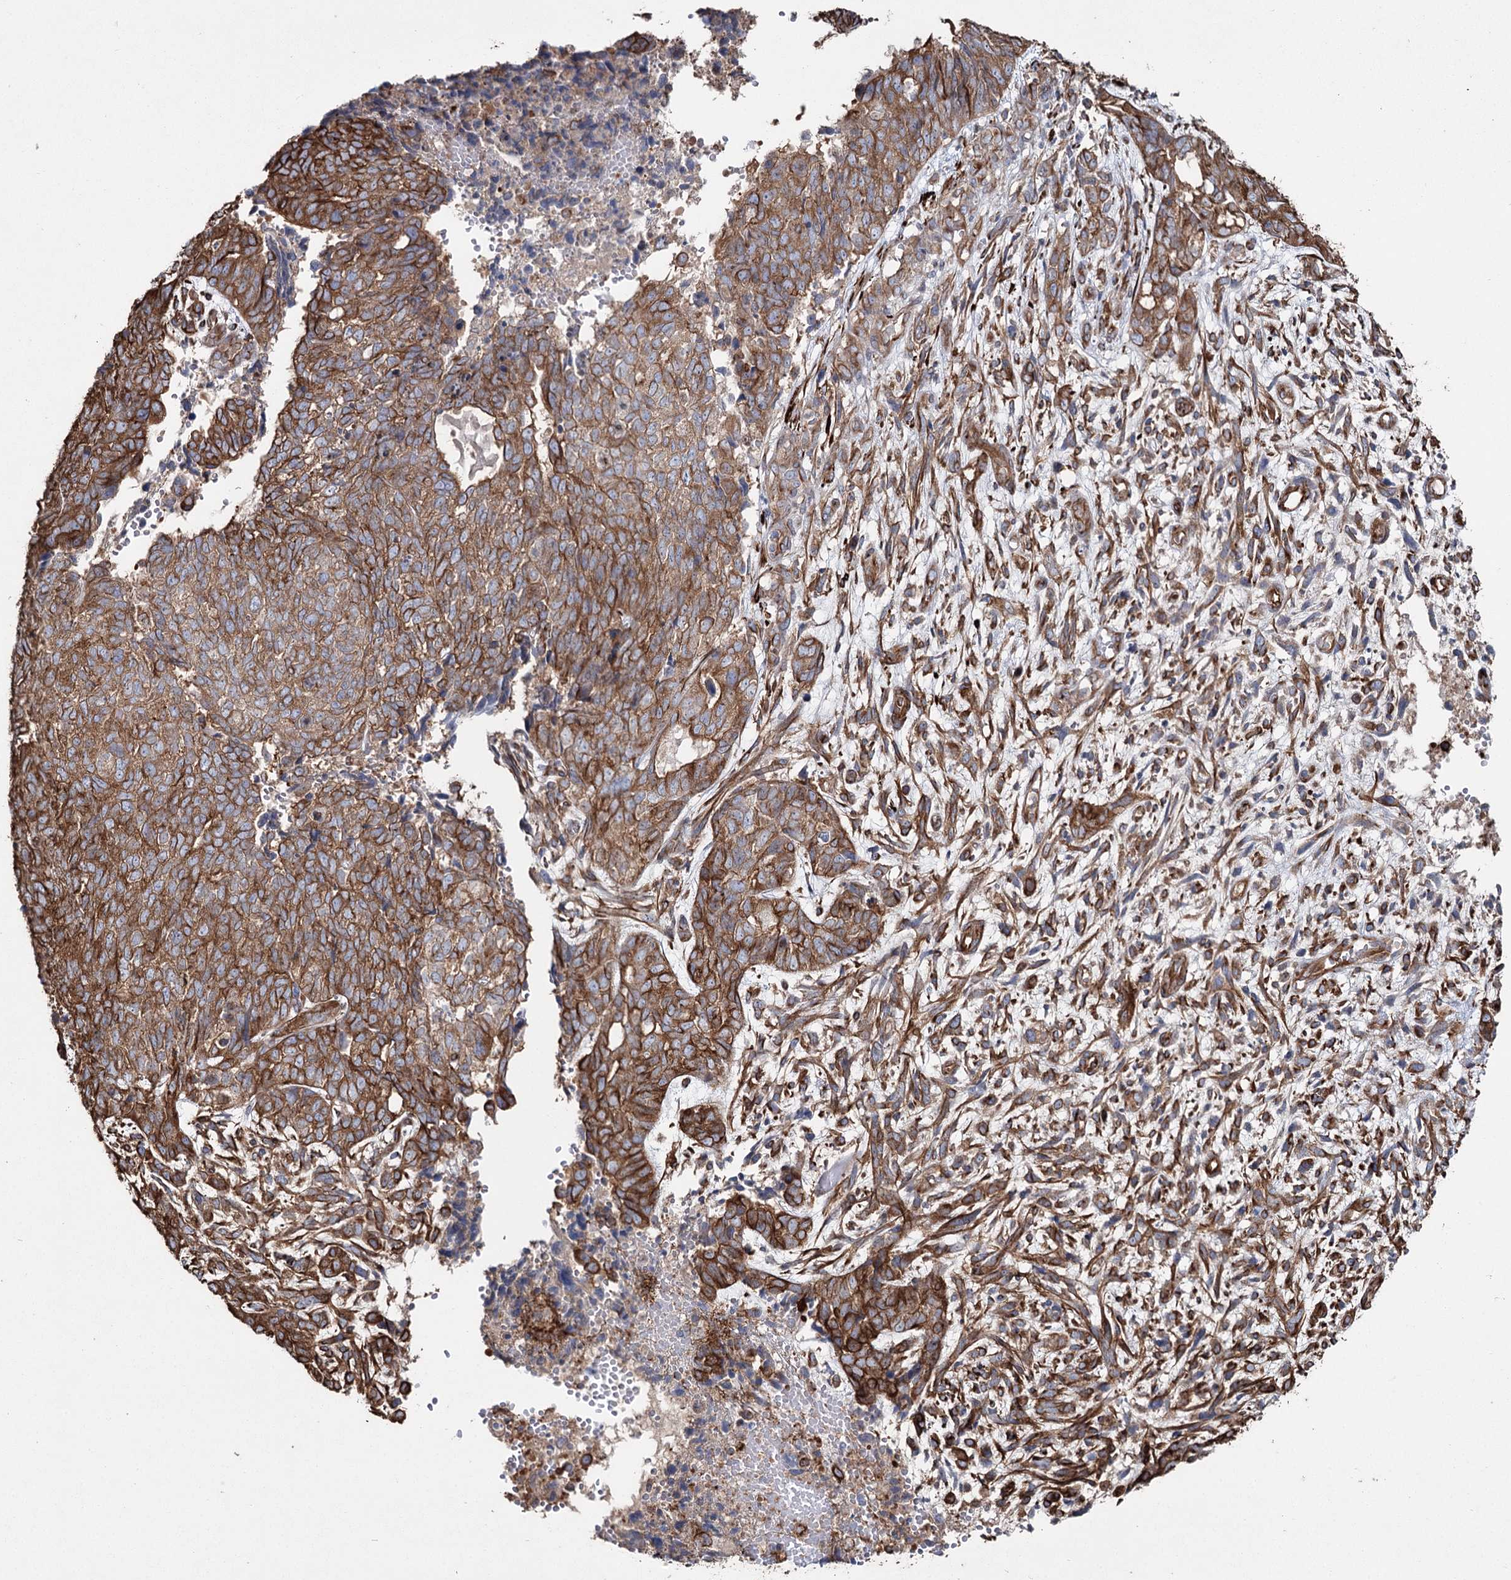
{"staining": {"intensity": "strong", "quantity": ">75%", "location": "cytoplasmic/membranous"}, "tissue": "cervical cancer", "cell_type": "Tumor cells", "image_type": "cancer", "snomed": [{"axis": "morphology", "description": "Squamous cell carcinoma, NOS"}, {"axis": "topography", "description": "Cervix"}], "caption": "An image of squamous cell carcinoma (cervical) stained for a protein demonstrates strong cytoplasmic/membranous brown staining in tumor cells.", "gene": "SUMF1", "patient": {"sex": "female", "age": 63}}